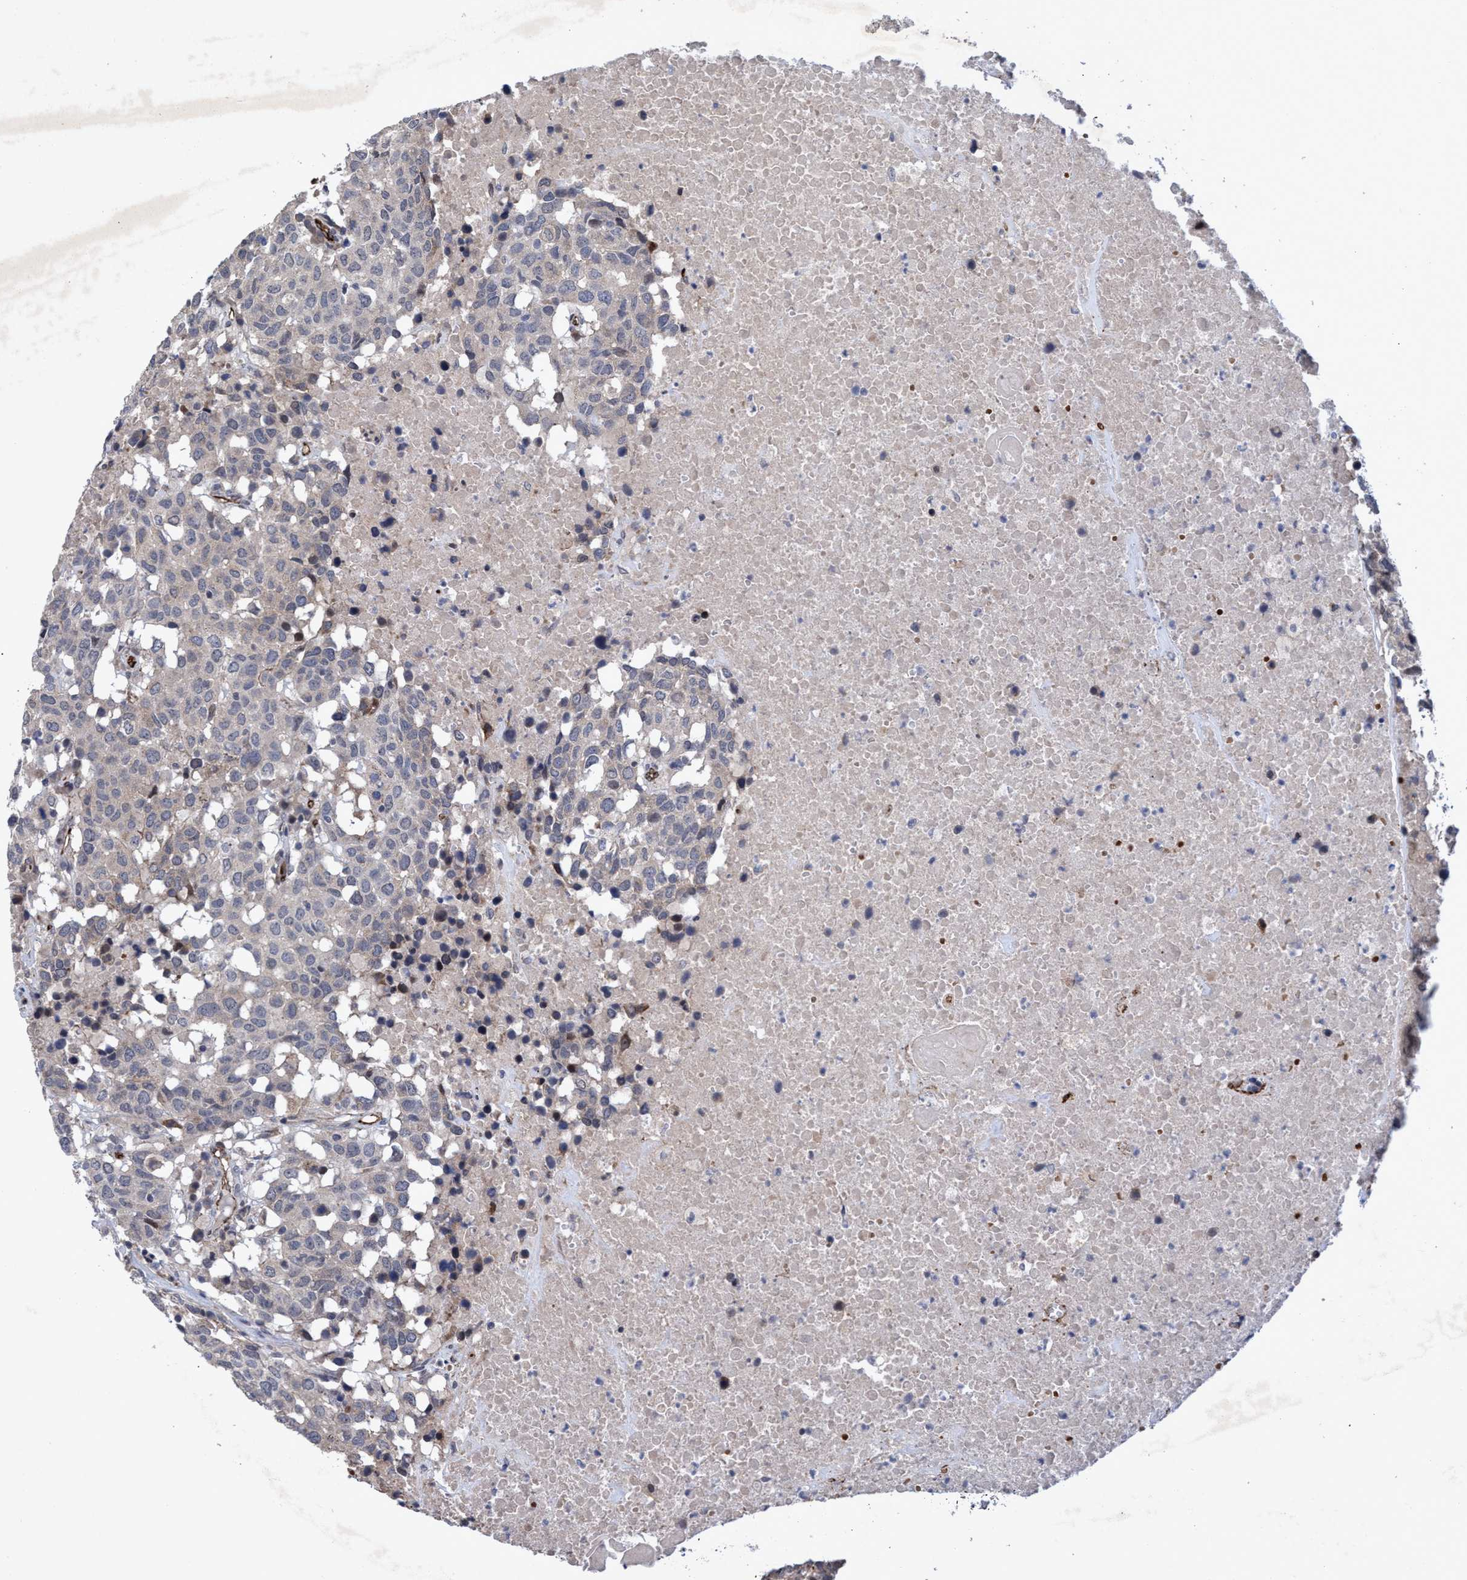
{"staining": {"intensity": "negative", "quantity": "none", "location": "none"}, "tissue": "head and neck cancer", "cell_type": "Tumor cells", "image_type": "cancer", "snomed": [{"axis": "morphology", "description": "Squamous cell carcinoma, NOS"}, {"axis": "topography", "description": "Head-Neck"}], "caption": "There is no significant positivity in tumor cells of head and neck cancer (squamous cell carcinoma).", "gene": "ZNF750", "patient": {"sex": "male", "age": 66}}